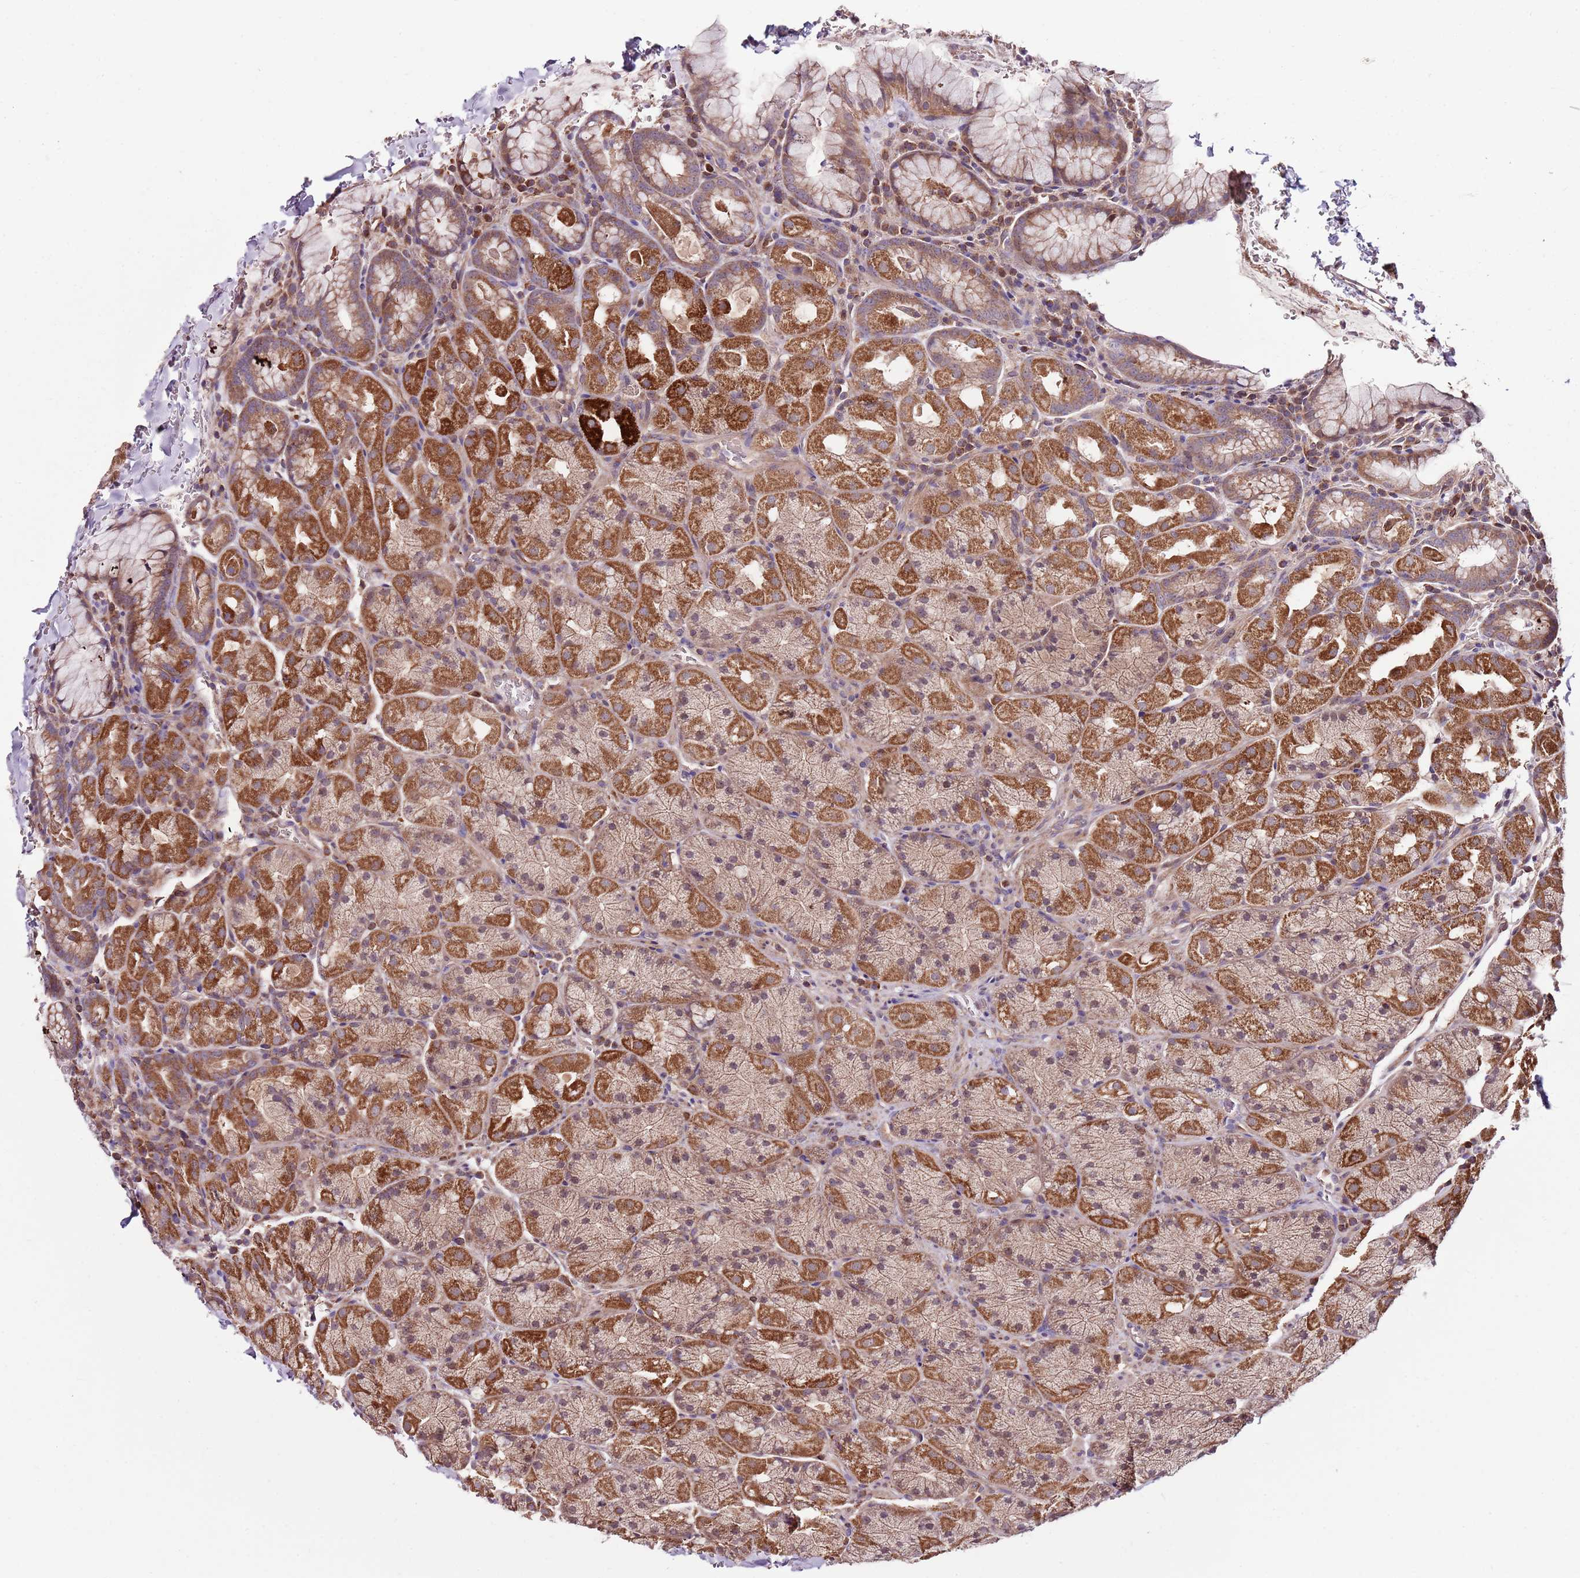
{"staining": {"intensity": "strong", "quantity": "25%-75%", "location": "cytoplasmic/membranous"}, "tissue": "stomach", "cell_type": "Glandular cells", "image_type": "normal", "snomed": [{"axis": "morphology", "description": "Normal tissue, NOS"}, {"axis": "topography", "description": "Stomach, upper"}, {"axis": "topography", "description": "Stomach, lower"}], "caption": "Protein expression analysis of normal stomach reveals strong cytoplasmic/membranous staining in approximately 25%-75% of glandular cells. (Brightfield microscopy of DAB IHC at high magnification).", "gene": "SMG1", "patient": {"sex": "male", "age": 80}}